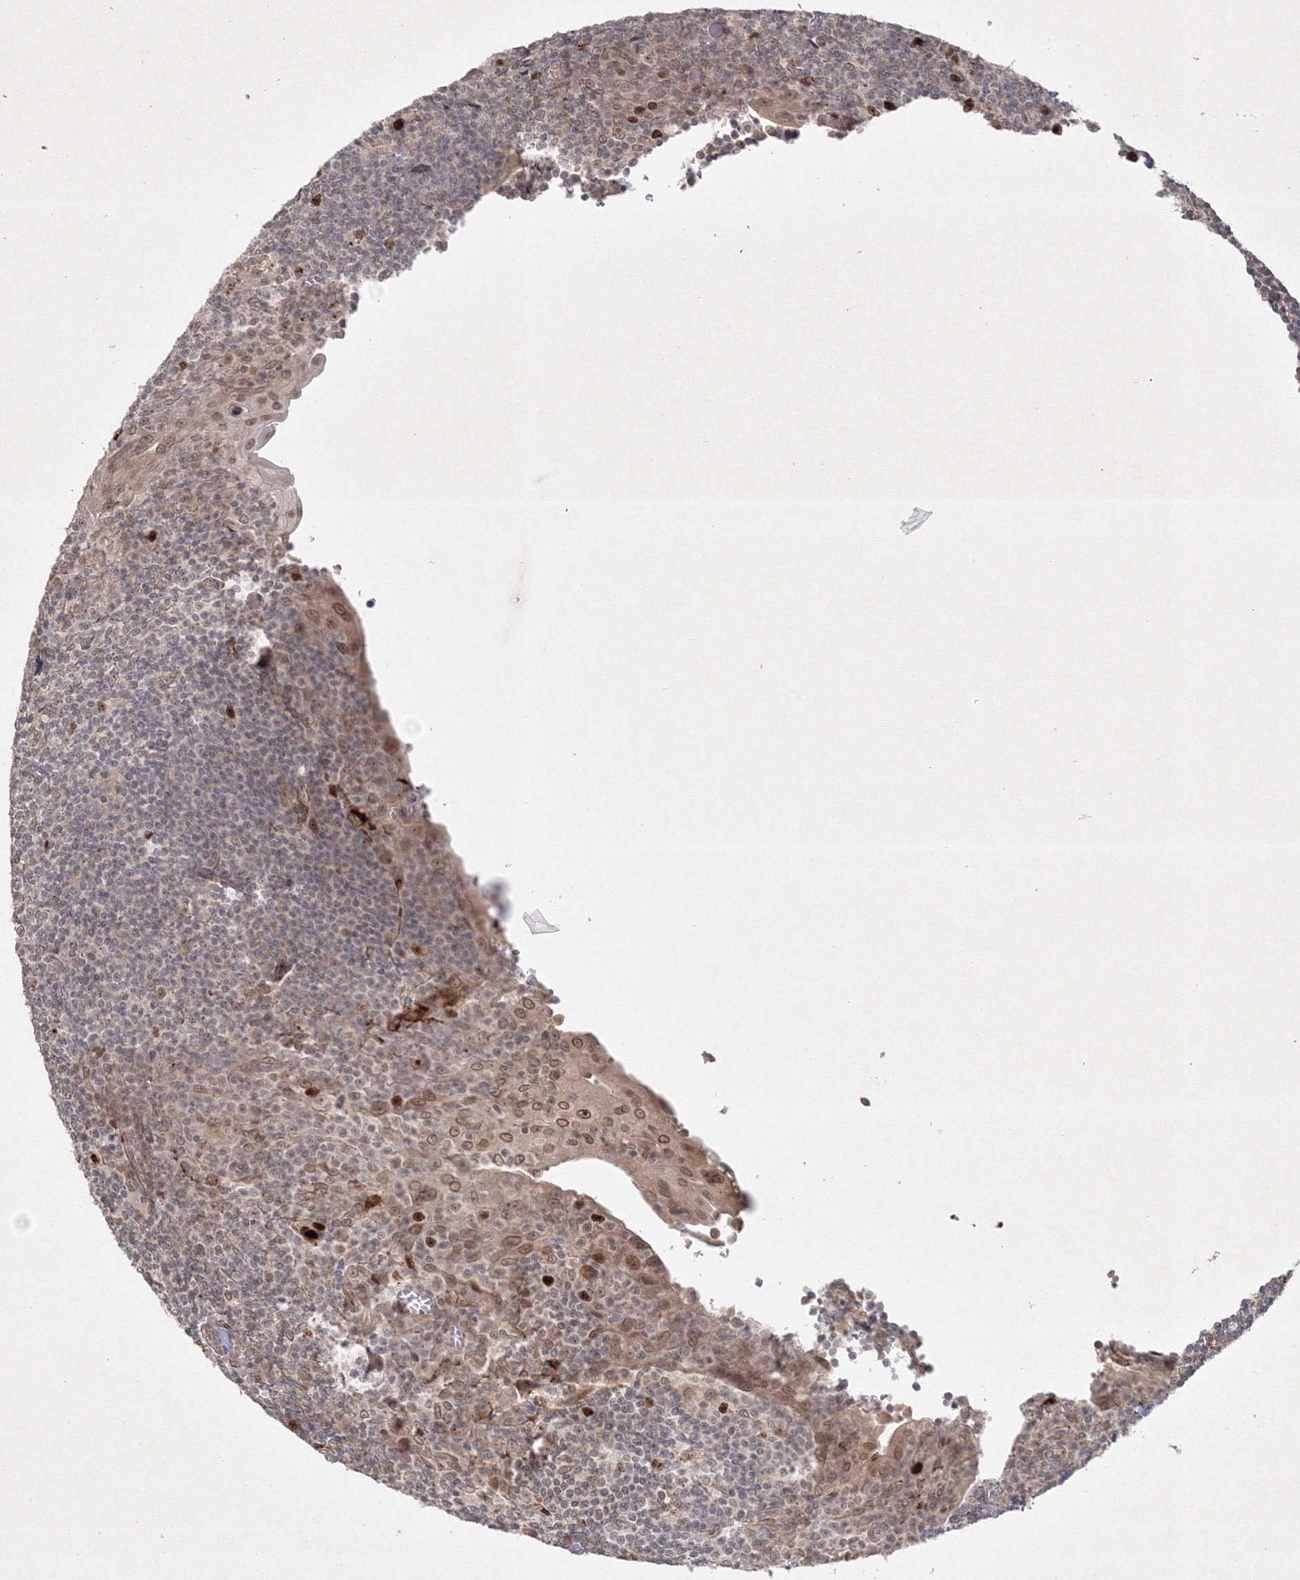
{"staining": {"intensity": "strong", "quantity": "<25%", "location": "nuclear"}, "tissue": "tonsil", "cell_type": "Germinal center cells", "image_type": "normal", "snomed": [{"axis": "morphology", "description": "Normal tissue, NOS"}, {"axis": "topography", "description": "Tonsil"}], "caption": "Approximately <25% of germinal center cells in benign tonsil demonstrate strong nuclear protein positivity as visualized by brown immunohistochemical staining.", "gene": "KIF20A", "patient": {"sex": "male", "age": 37}}